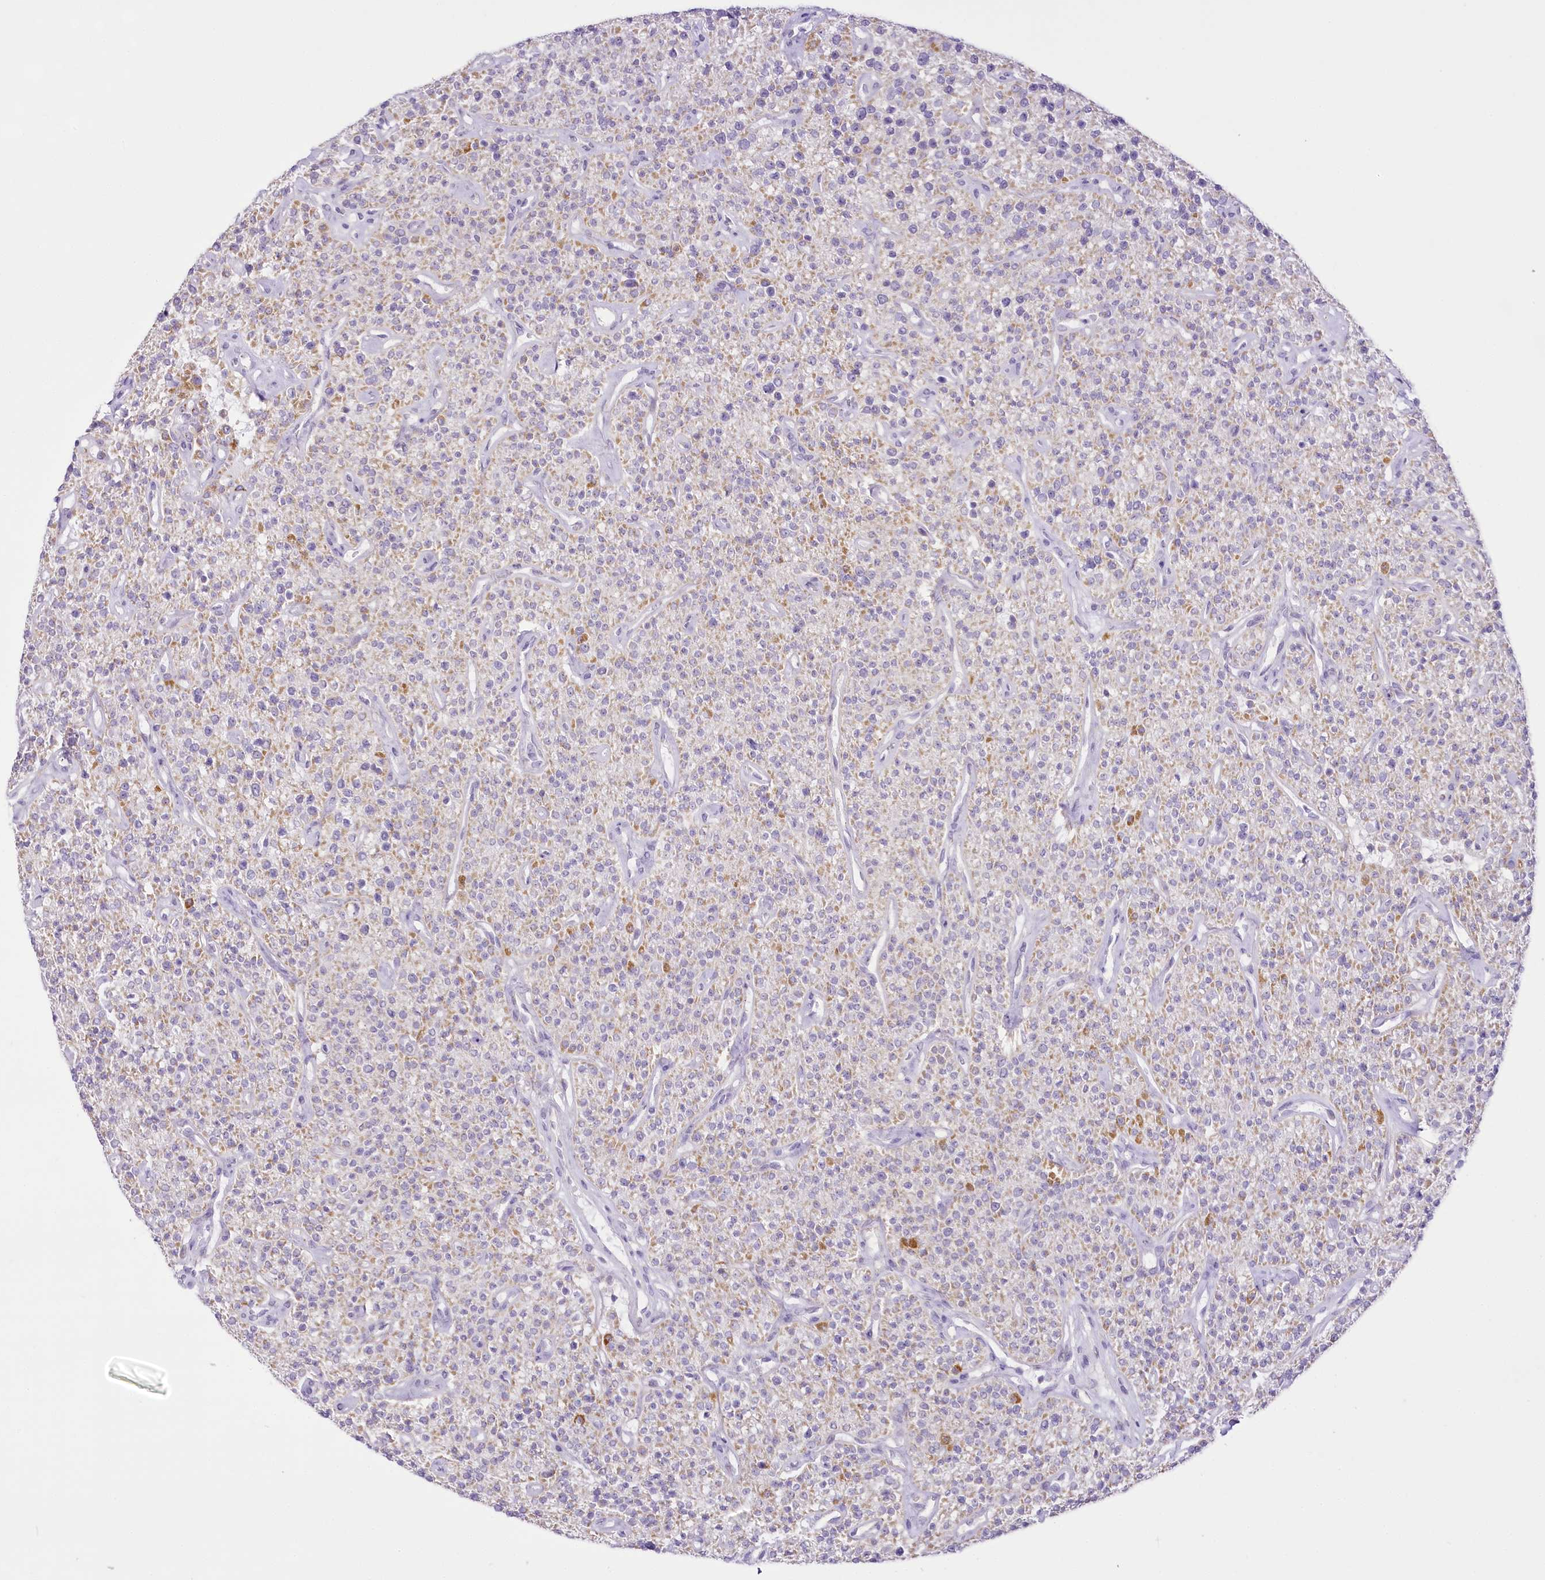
{"staining": {"intensity": "negative", "quantity": "none", "location": "none"}, "tissue": "parathyroid gland", "cell_type": "Glandular cells", "image_type": "normal", "snomed": [{"axis": "morphology", "description": "Normal tissue, NOS"}, {"axis": "topography", "description": "Parathyroid gland"}], "caption": "The photomicrograph exhibits no significant expression in glandular cells of parathyroid gland. (DAB (3,3'-diaminobenzidine) immunohistochemistry (IHC), high magnification).", "gene": "CCDC30", "patient": {"sex": "male", "age": 46}}